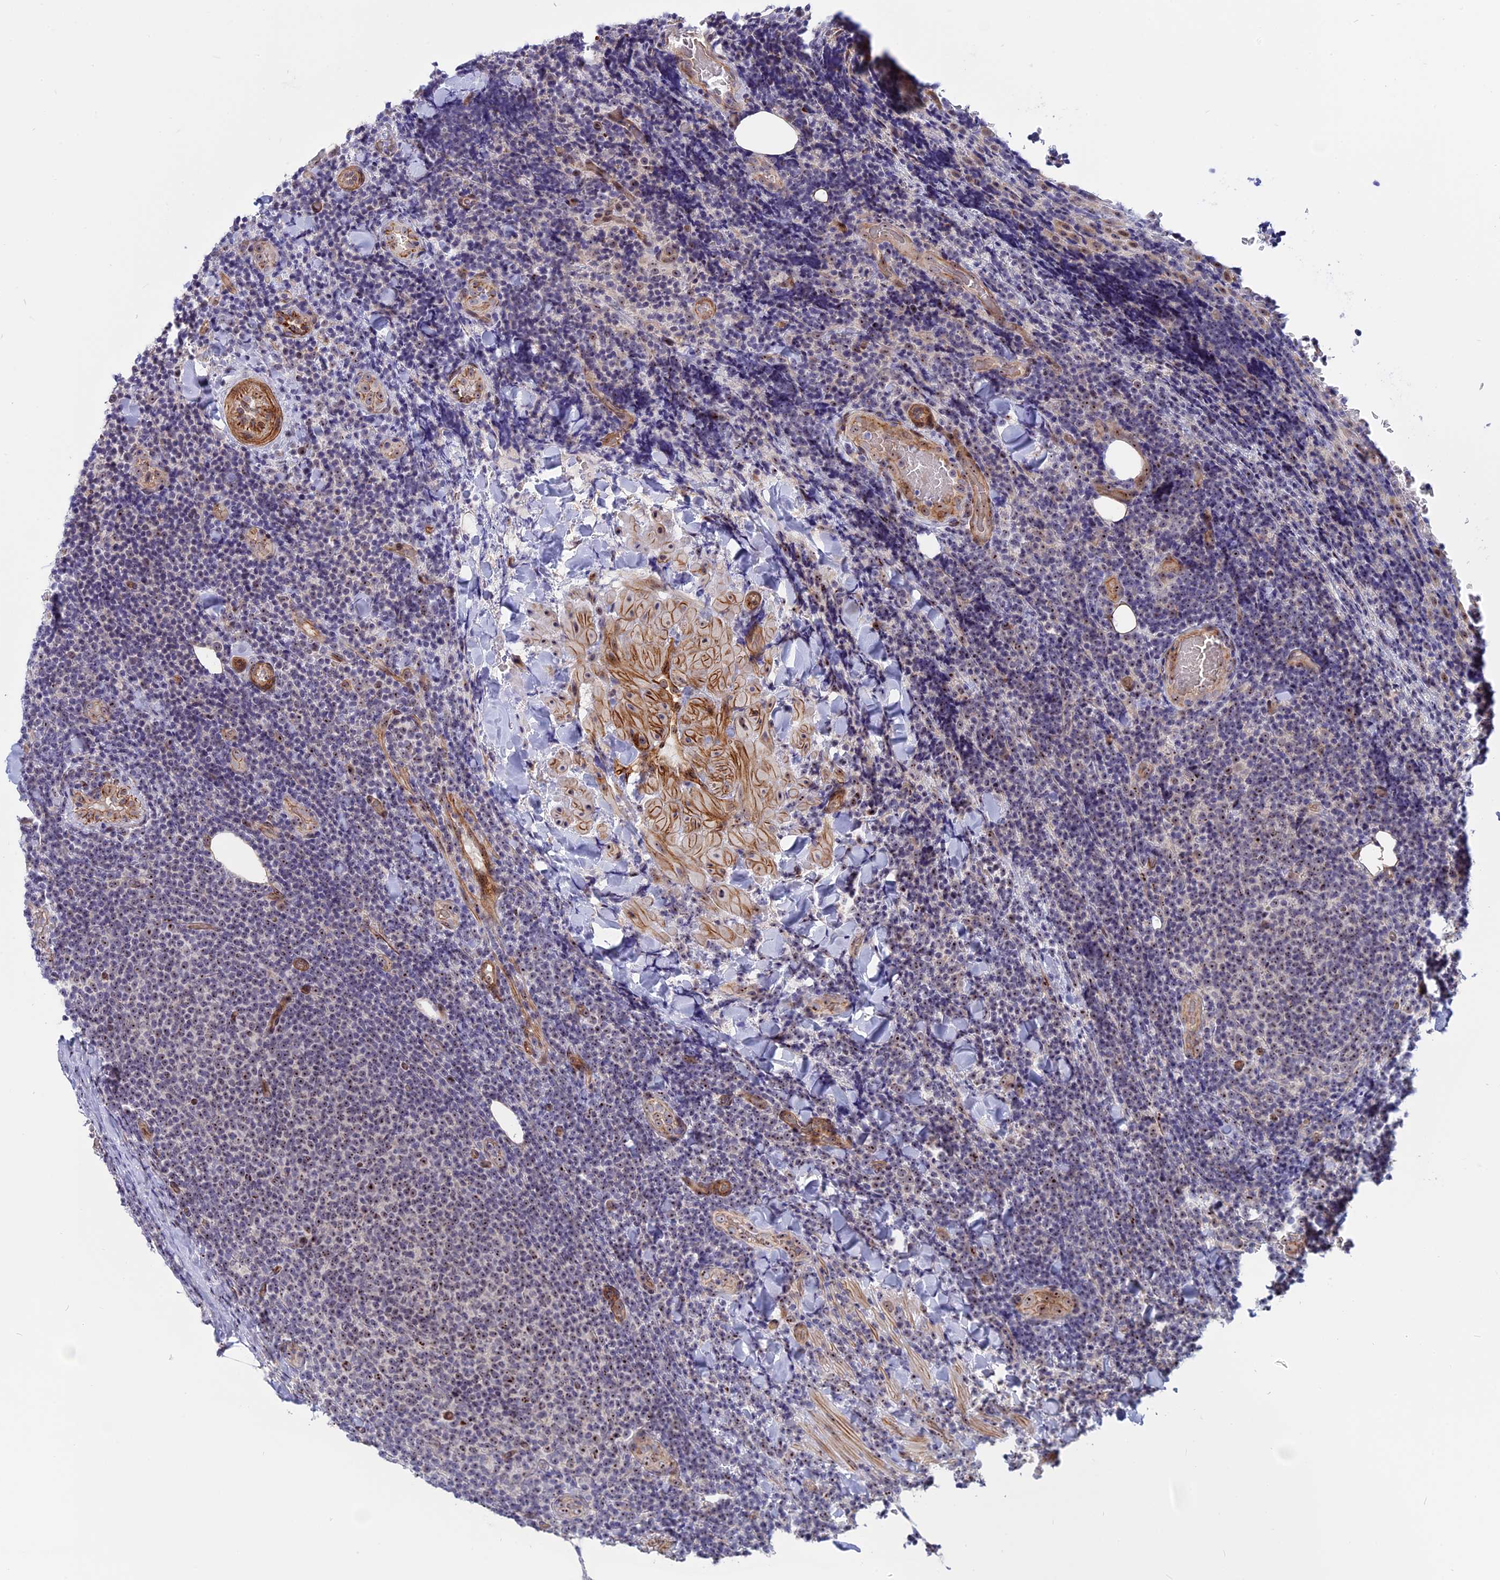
{"staining": {"intensity": "weak", "quantity": "25%-75%", "location": "nuclear"}, "tissue": "lymphoma", "cell_type": "Tumor cells", "image_type": "cancer", "snomed": [{"axis": "morphology", "description": "Malignant lymphoma, non-Hodgkin's type, Low grade"}, {"axis": "topography", "description": "Lymph node"}], "caption": "Lymphoma was stained to show a protein in brown. There is low levels of weak nuclear staining in about 25%-75% of tumor cells.", "gene": "DBNDD1", "patient": {"sex": "male", "age": 66}}